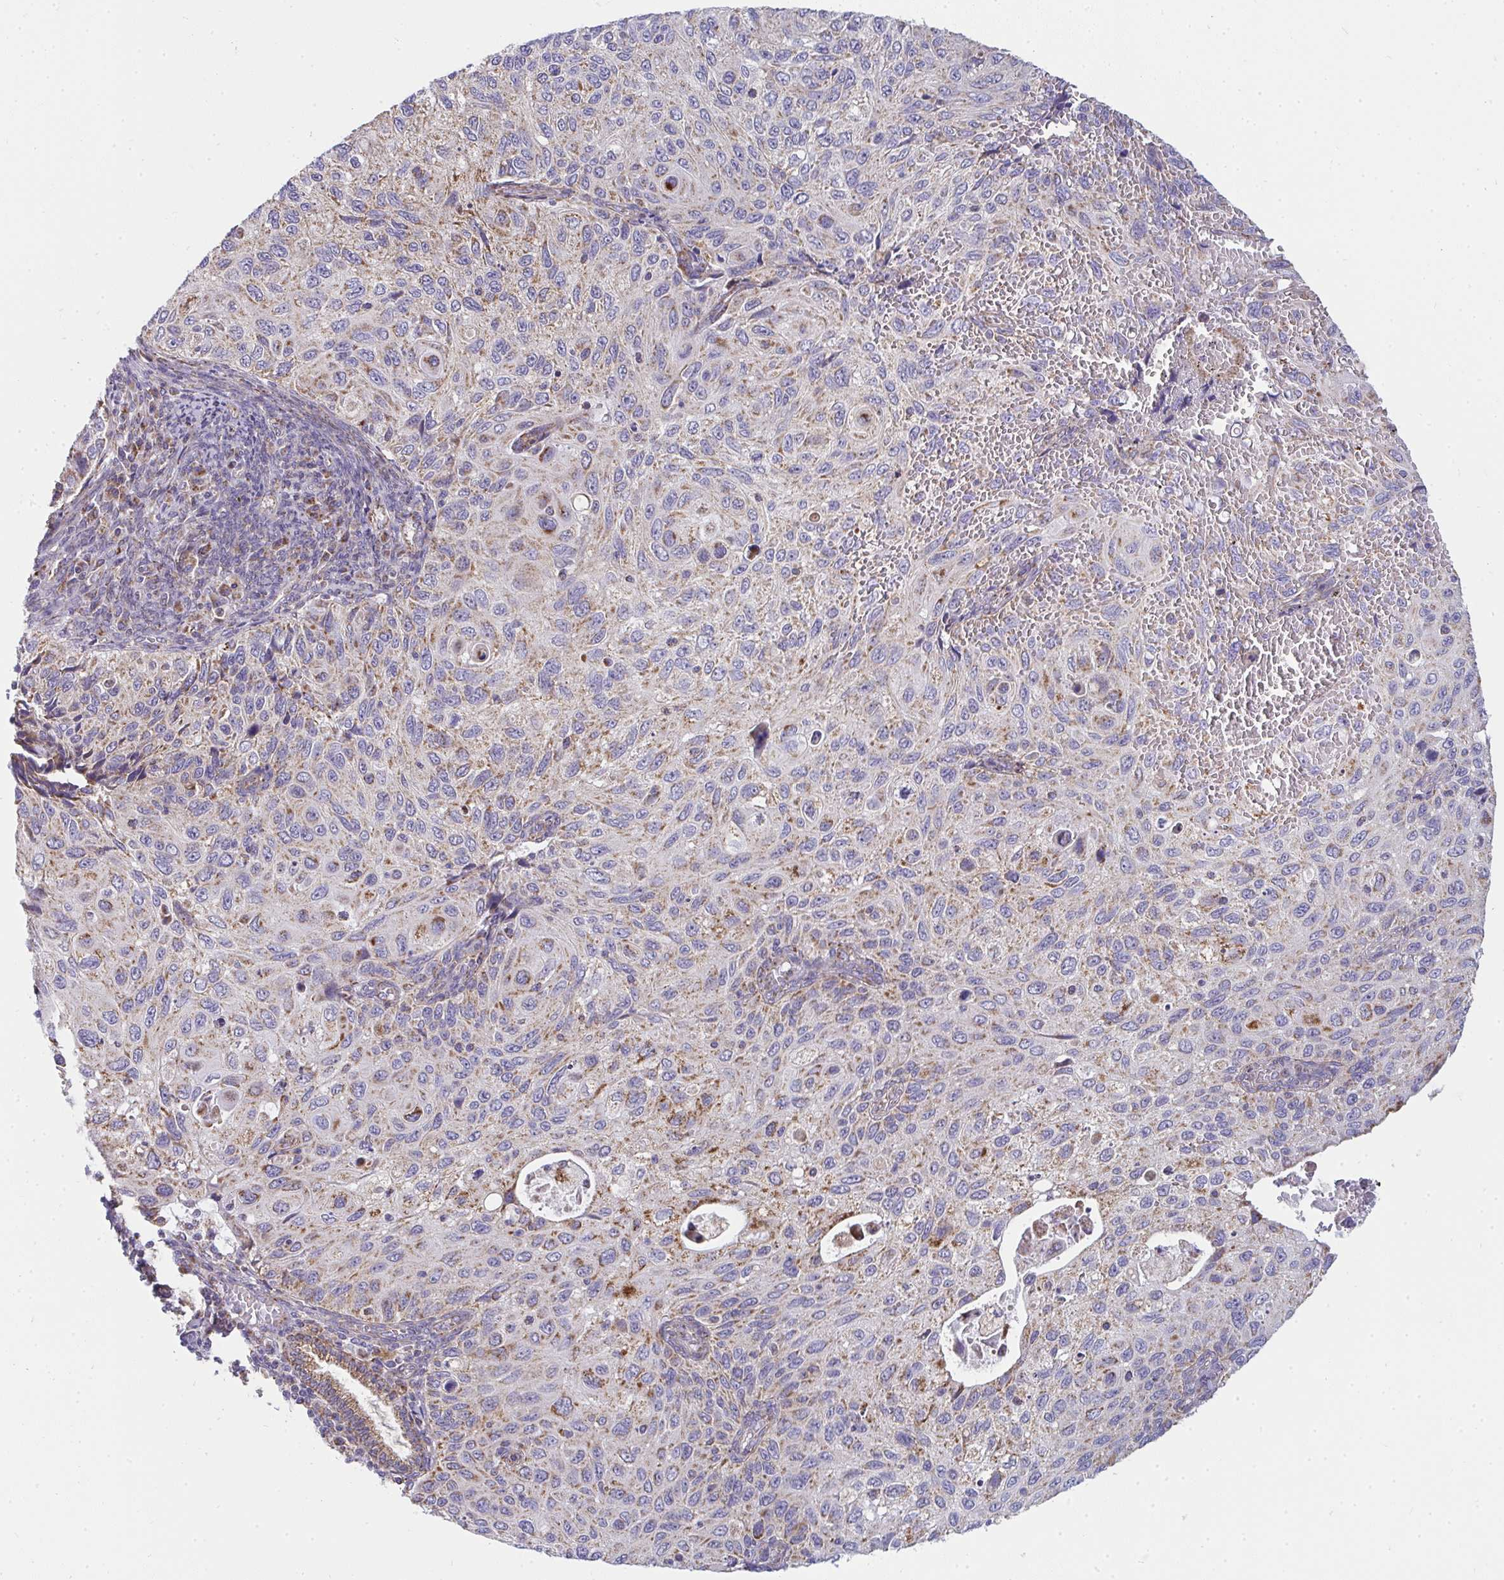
{"staining": {"intensity": "weak", "quantity": "<25%", "location": "cytoplasmic/membranous"}, "tissue": "cervical cancer", "cell_type": "Tumor cells", "image_type": "cancer", "snomed": [{"axis": "morphology", "description": "Squamous cell carcinoma, NOS"}, {"axis": "topography", "description": "Cervix"}], "caption": "Tumor cells show no significant protein expression in cervical cancer (squamous cell carcinoma). The staining is performed using DAB (3,3'-diaminobenzidine) brown chromogen with nuclei counter-stained in using hematoxylin.", "gene": "FAHD1", "patient": {"sex": "female", "age": 70}}